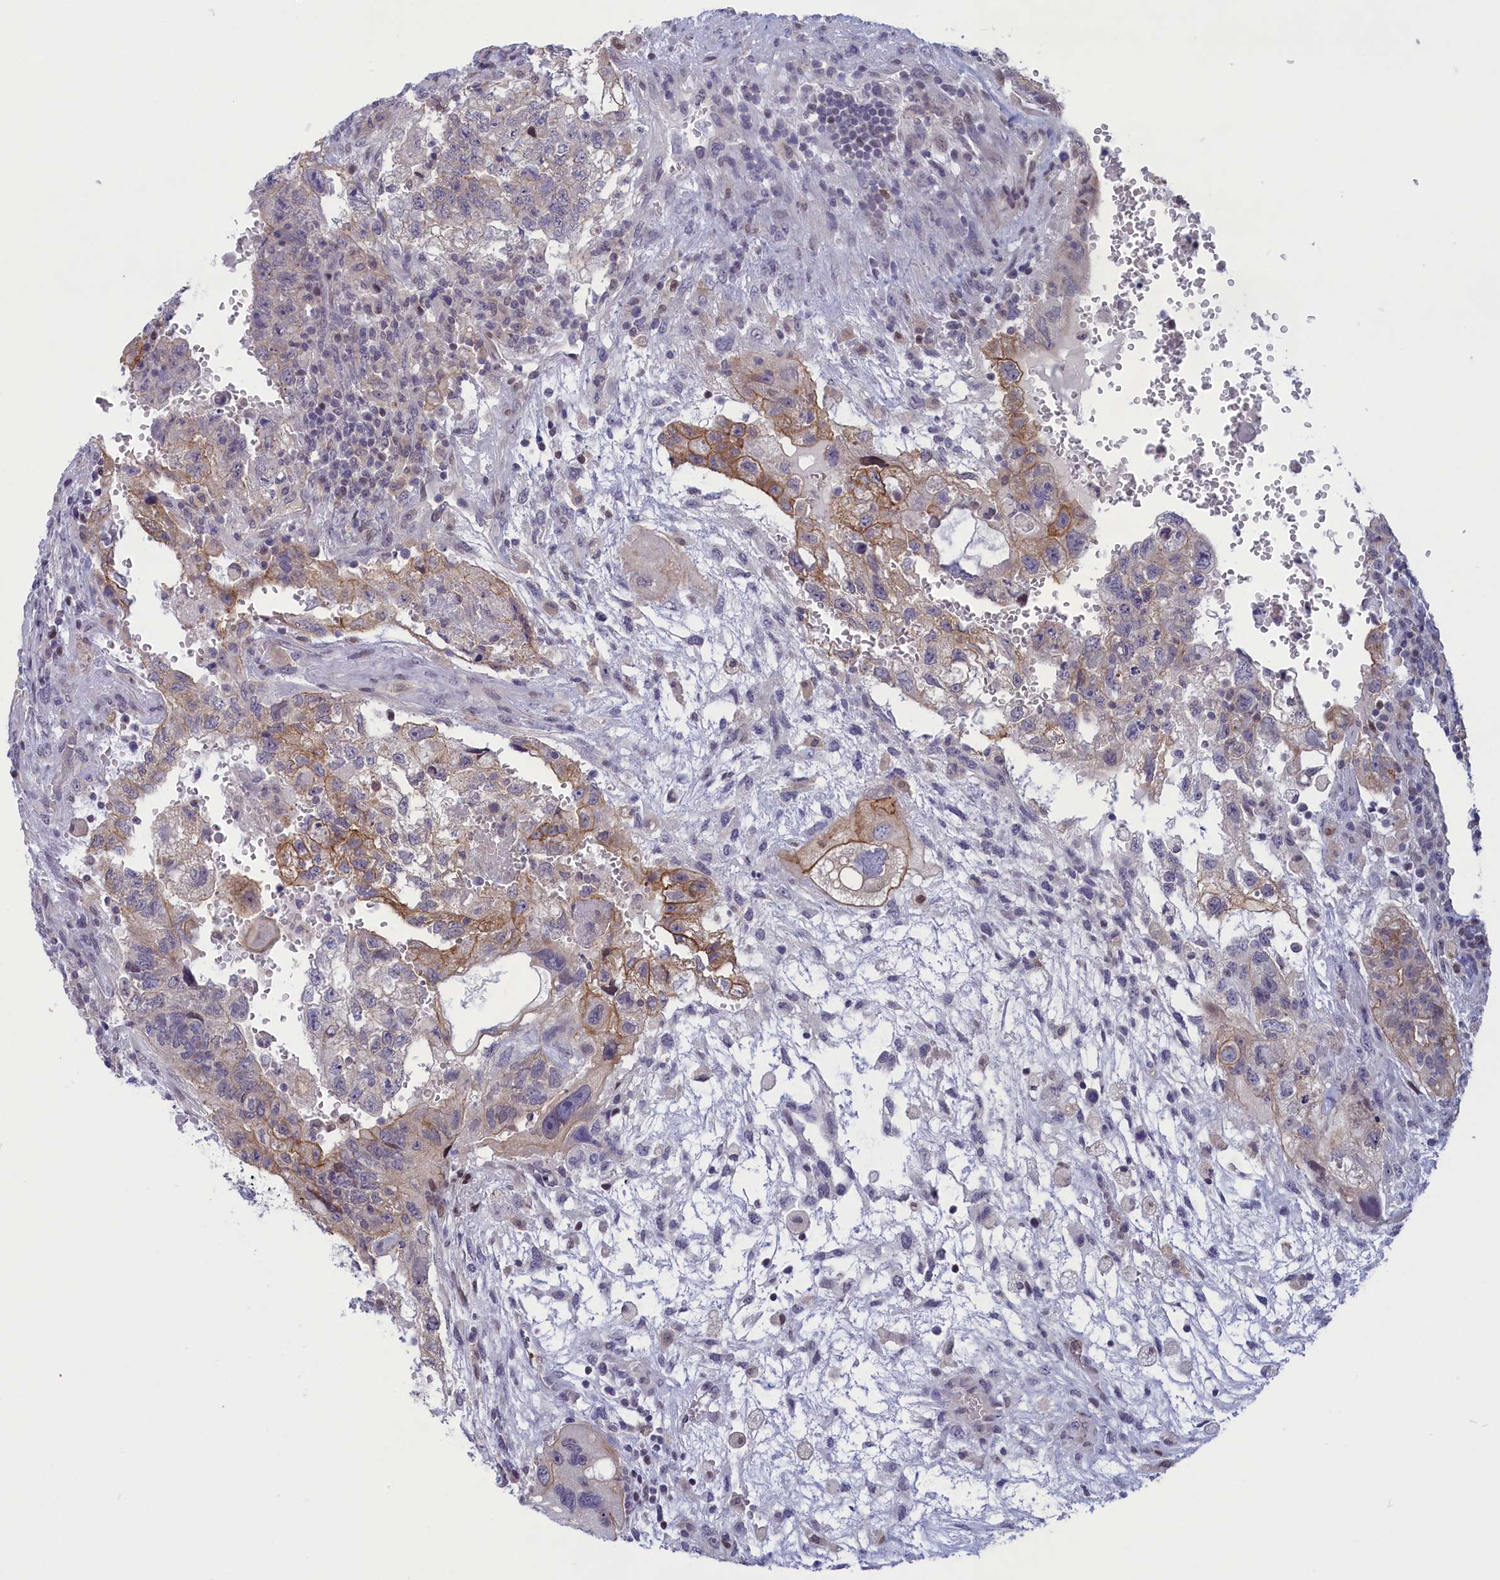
{"staining": {"intensity": "moderate", "quantity": "<25%", "location": "cytoplasmic/membranous"}, "tissue": "testis cancer", "cell_type": "Tumor cells", "image_type": "cancer", "snomed": [{"axis": "morphology", "description": "Carcinoma, Embryonal, NOS"}, {"axis": "topography", "description": "Testis"}], "caption": "Immunohistochemical staining of human embryonal carcinoma (testis) demonstrates low levels of moderate cytoplasmic/membranous expression in about <25% of tumor cells.", "gene": "CORO2A", "patient": {"sex": "male", "age": 36}}